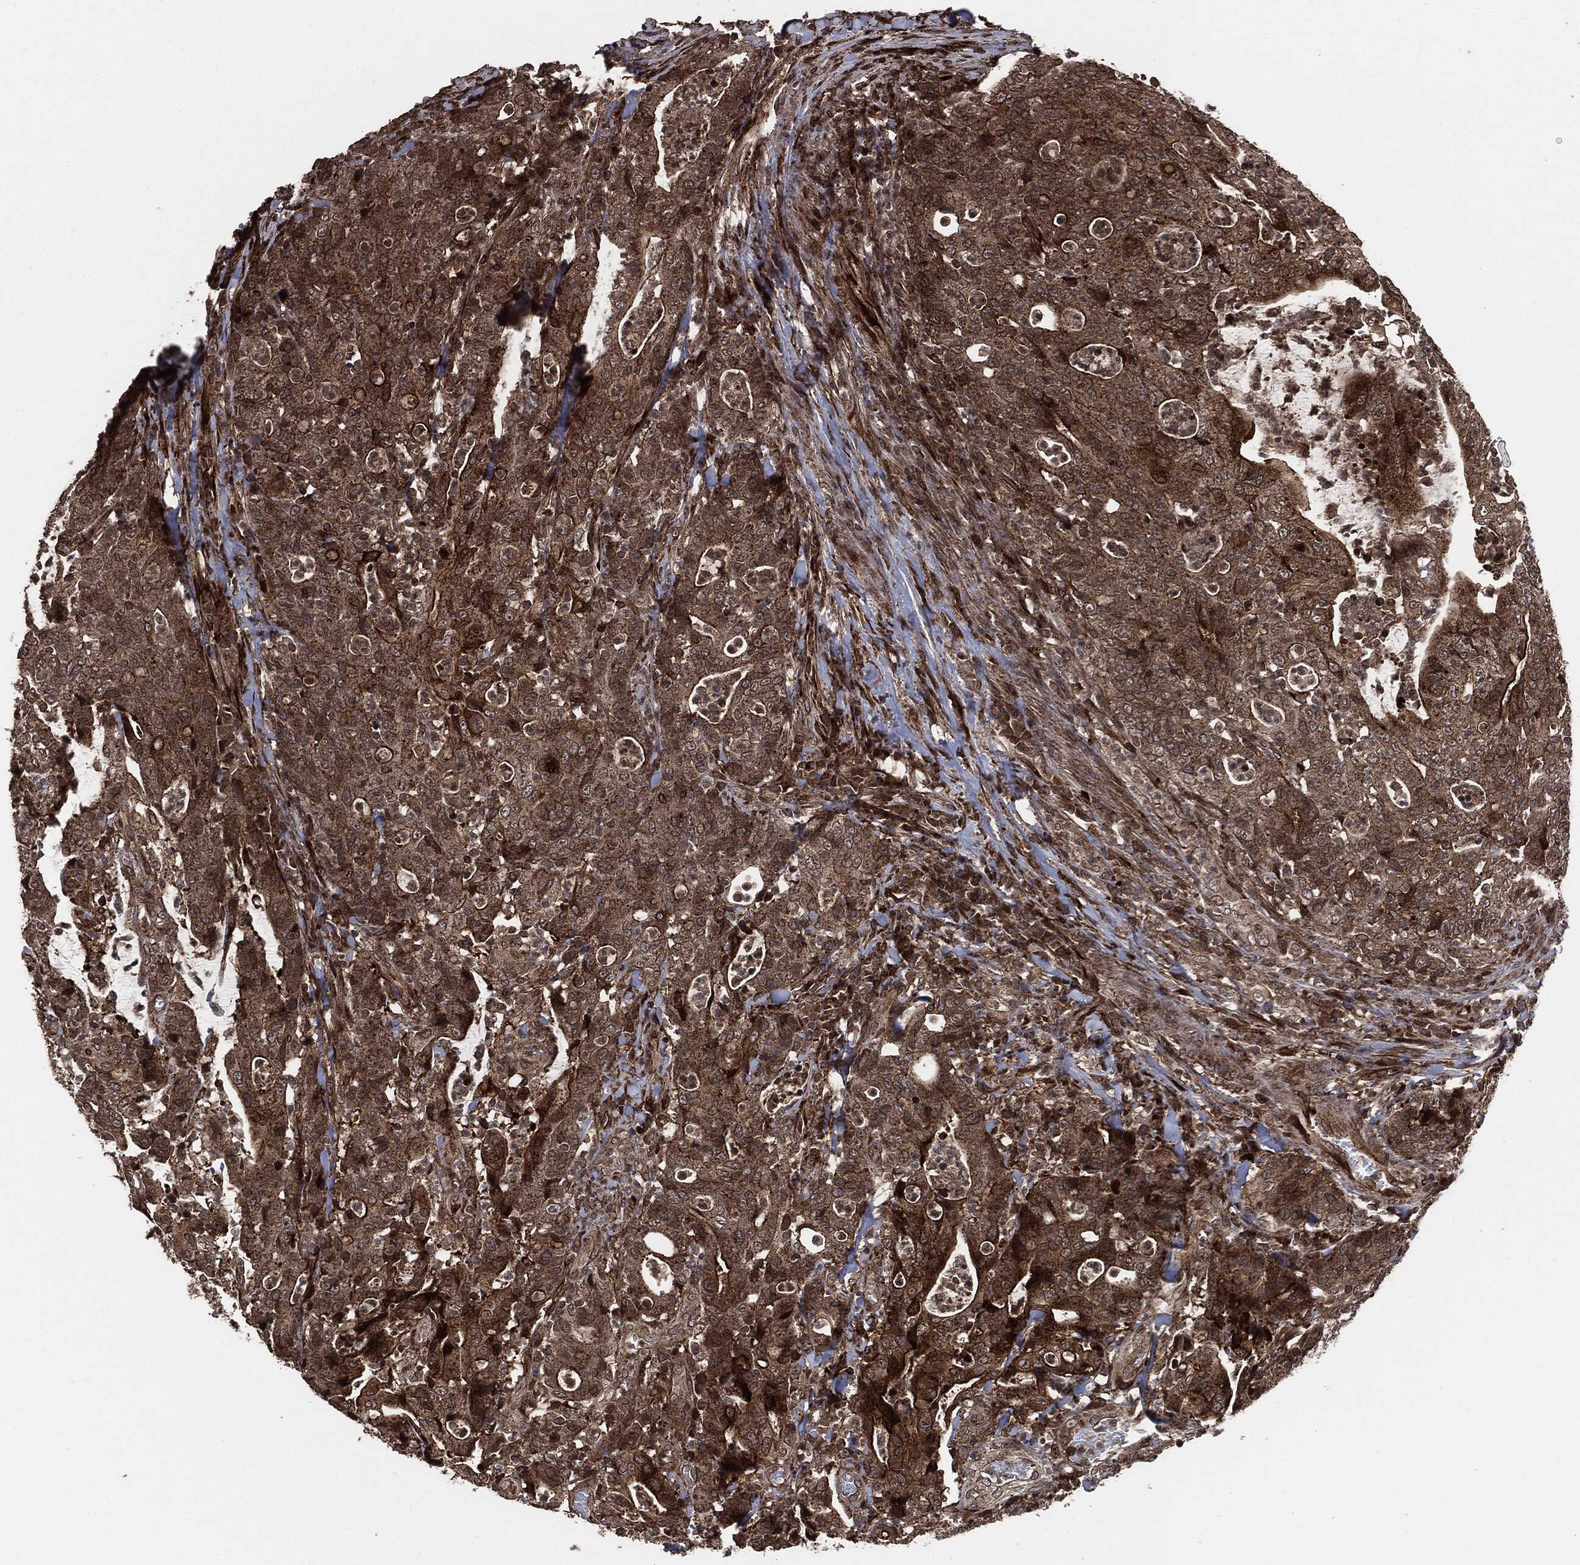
{"staining": {"intensity": "moderate", "quantity": ">75%", "location": "cytoplasmic/membranous"}, "tissue": "colorectal cancer", "cell_type": "Tumor cells", "image_type": "cancer", "snomed": [{"axis": "morphology", "description": "Adenocarcinoma, NOS"}, {"axis": "topography", "description": "Colon"}], "caption": "Immunohistochemistry (IHC) photomicrograph of colorectal adenocarcinoma stained for a protein (brown), which demonstrates medium levels of moderate cytoplasmic/membranous staining in approximately >75% of tumor cells.", "gene": "IFIT1", "patient": {"sex": "male", "age": 70}}